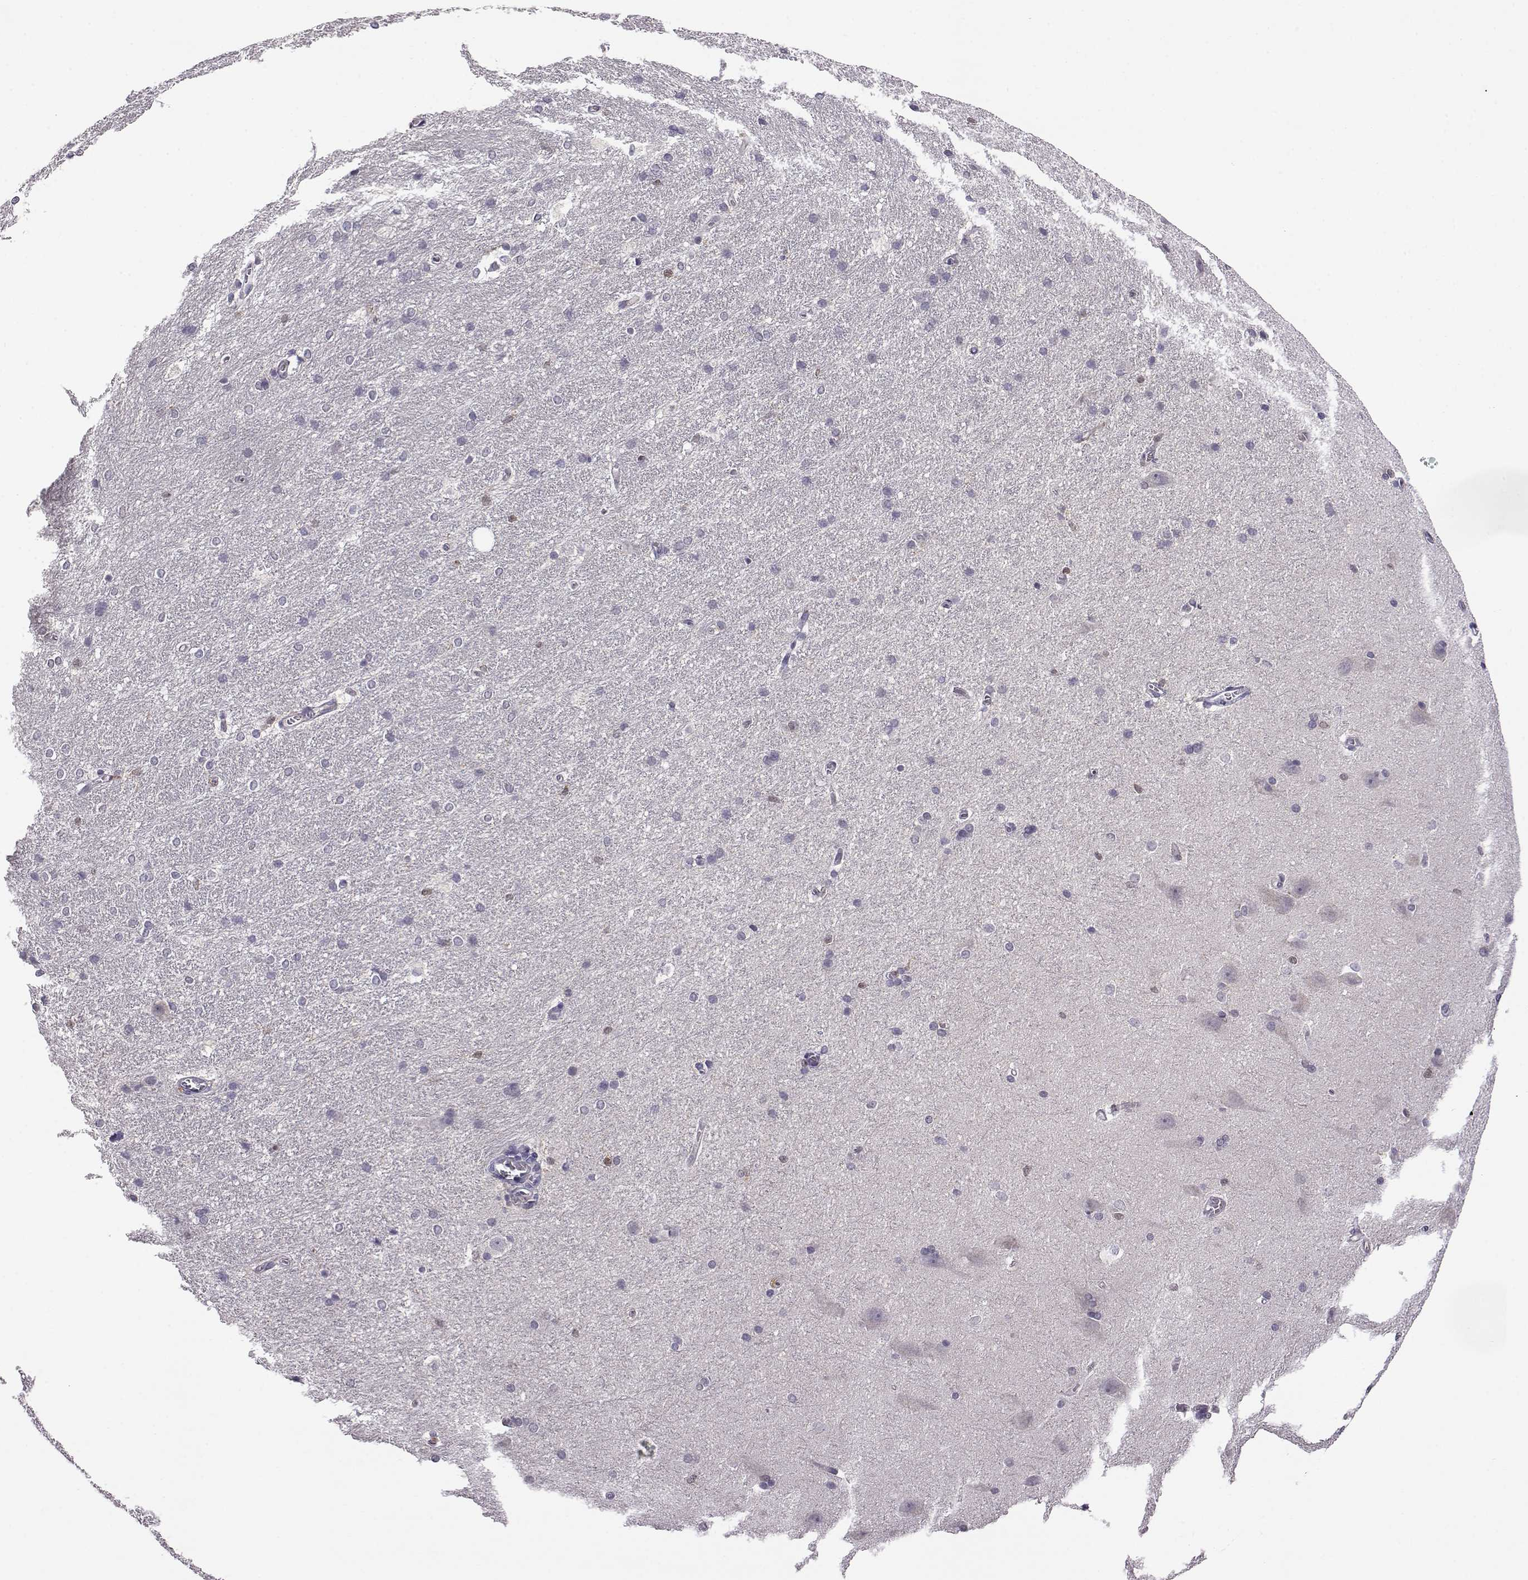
{"staining": {"intensity": "negative", "quantity": "none", "location": "none"}, "tissue": "hippocampus", "cell_type": "Glial cells", "image_type": "normal", "snomed": [{"axis": "morphology", "description": "Normal tissue, NOS"}, {"axis": "topography", "description": "Cerebral cortex"}, {"axis": "topography", "description": "Hippocampus"}], "caption": "Immunohistochemistry image of normal hippocampus: human hippocampus stained with DAB displays no significant protein expression in glial cells. Brightfield microscopy of immunohistochemistry stained with DAB (3,3'-diaminobenzidine) (brown) and hematoxylin (blue), captured at high magnification.", "gene": "AKR1B1", "patient": {"sex": "female", "age": 19}}